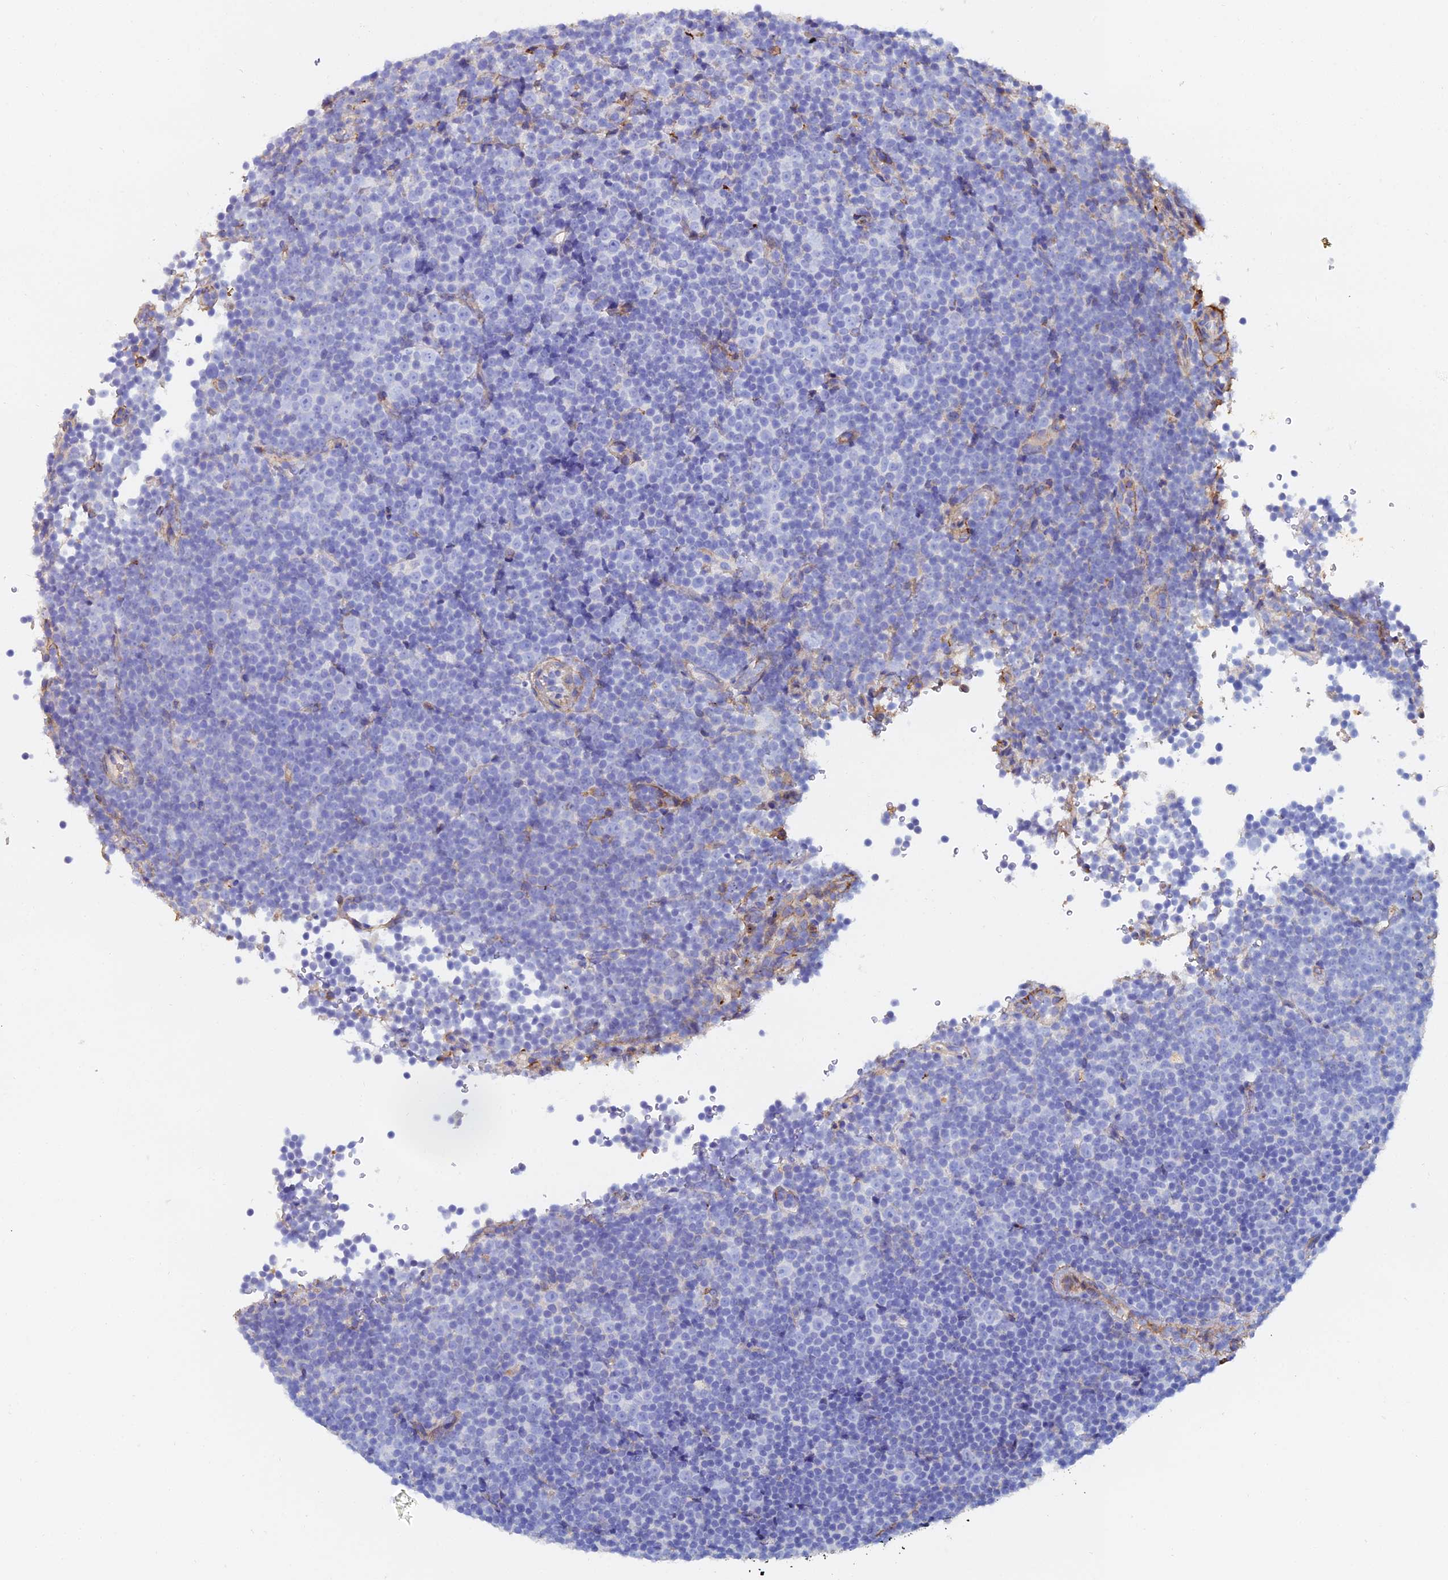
{"staining": {"intensity": "negative", "quantity": "none", "location": "none"}, "tissue": "lymphoma", "cell_type": "Tumor cells", "image_type": "cancer", "snomed": [{"axis": "morphology", "description": "Malignant lymphoma, non-Hodgkin's type, Low grade"}, {"axis": "topography", "description": "Lymph node"}], "caption": "Immunohistochemistry (IHC) micrograph of human malignant lymphoma, non-Hodgkin's type (low-grade) stained for a protein (brown), which reveals no staining in tumor cells. The staining was performed using DAB to visualize the protein expression in brown, while the nuclei were stained in blue with hematoxylin (Magnification: 20x).", "gene": "C6", "patient": {"sex": "female", "age": 67}}